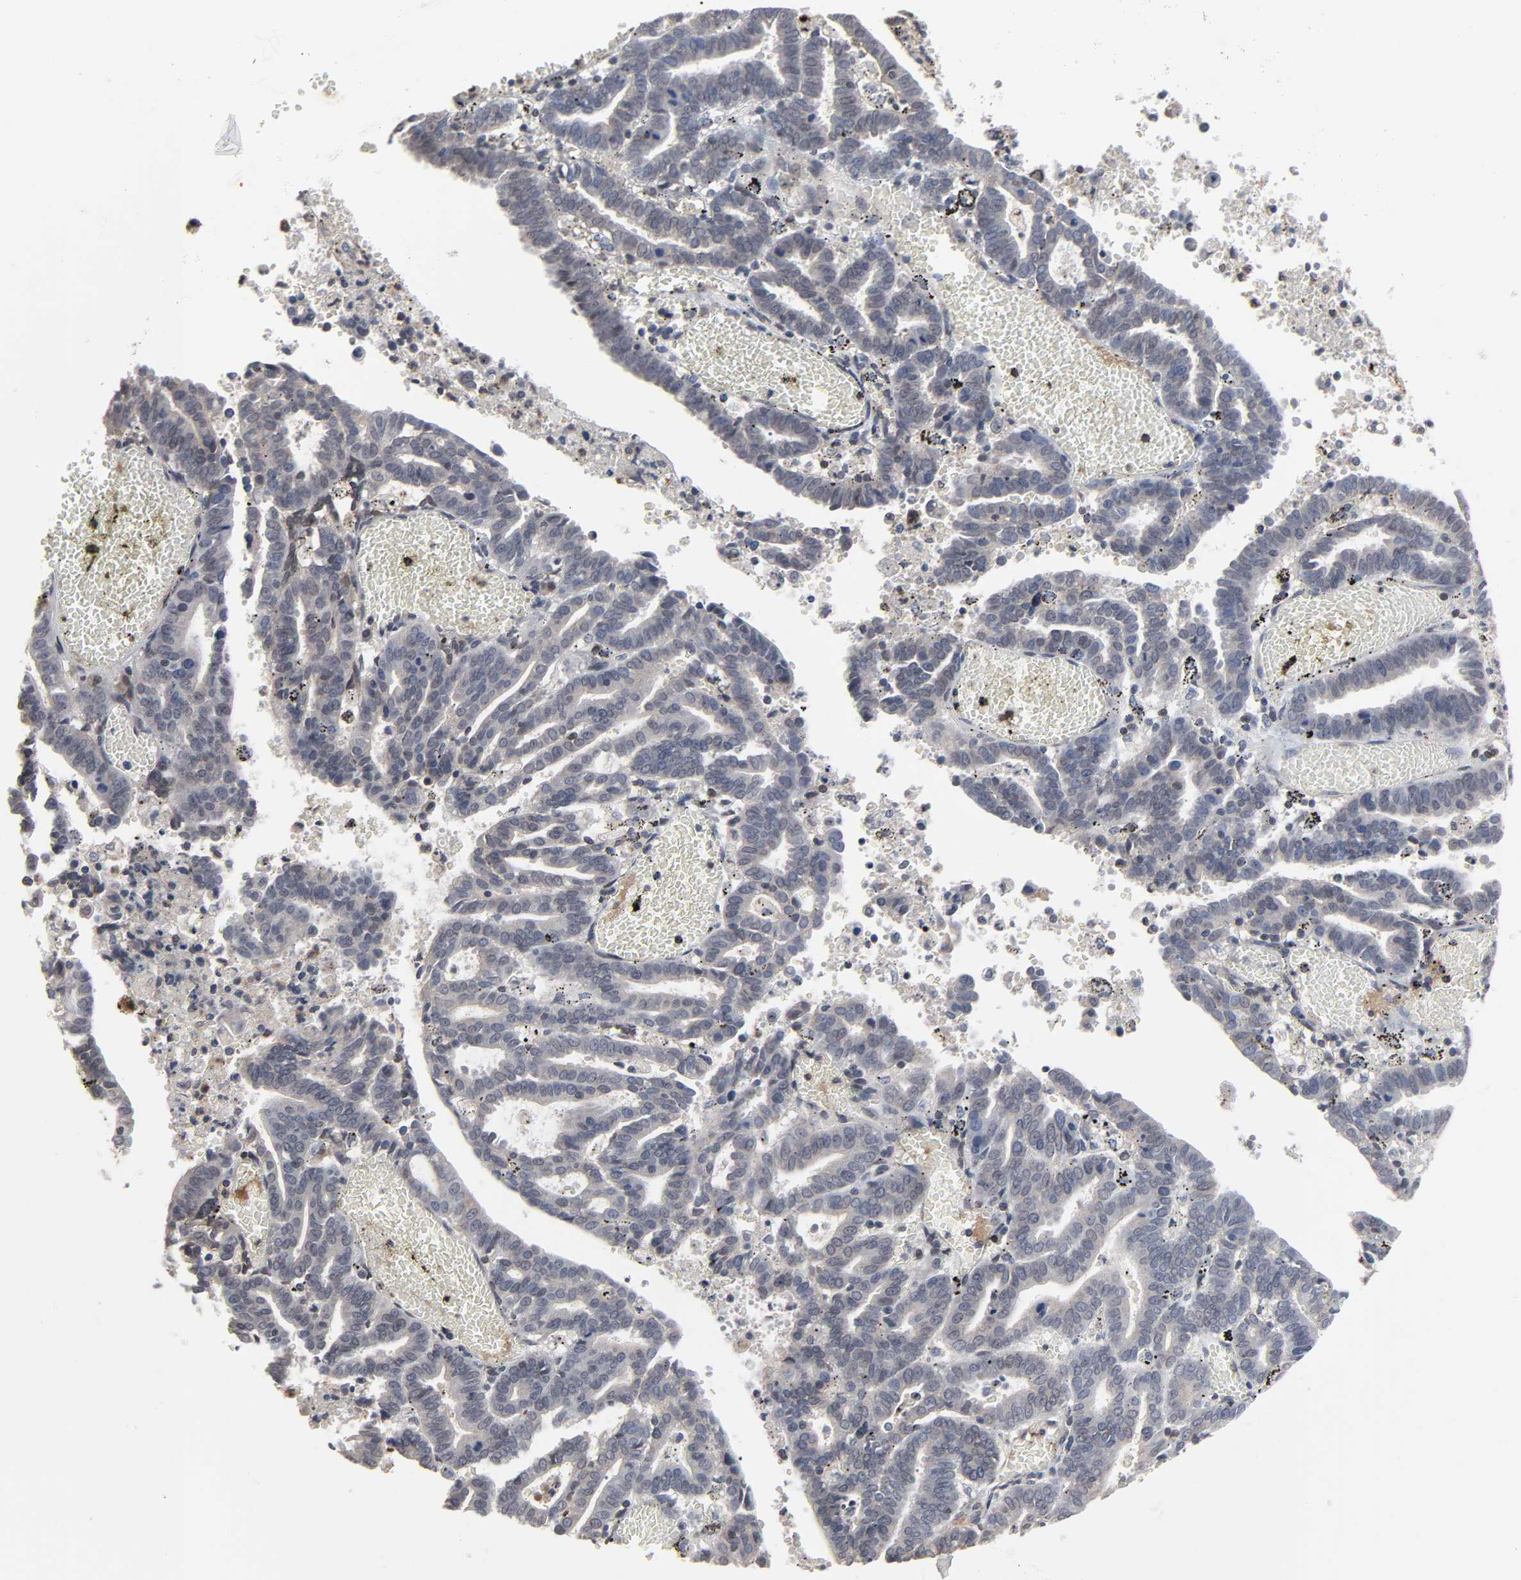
{"staining": {"intensity": "weak", "quantity": "25%-75%", "location": "cytoplasmic/membranous"}, "tissue": "endometrial cancer", "cell_type": "Tumor cells", "image_type": "cancer", "snomed": [{"axis": "morphology", "description": "Adenocarcinoma, NOS"}, {"axis": "topography", "description": "Uterus"}], "caption": "Endometrial adenocarcinoma stained for a protein reveals weak cytoplasmic/membranous positivity in tumor cells.", "gene": "CCDC175", "patient": {"sex": "female", "age": 83}}